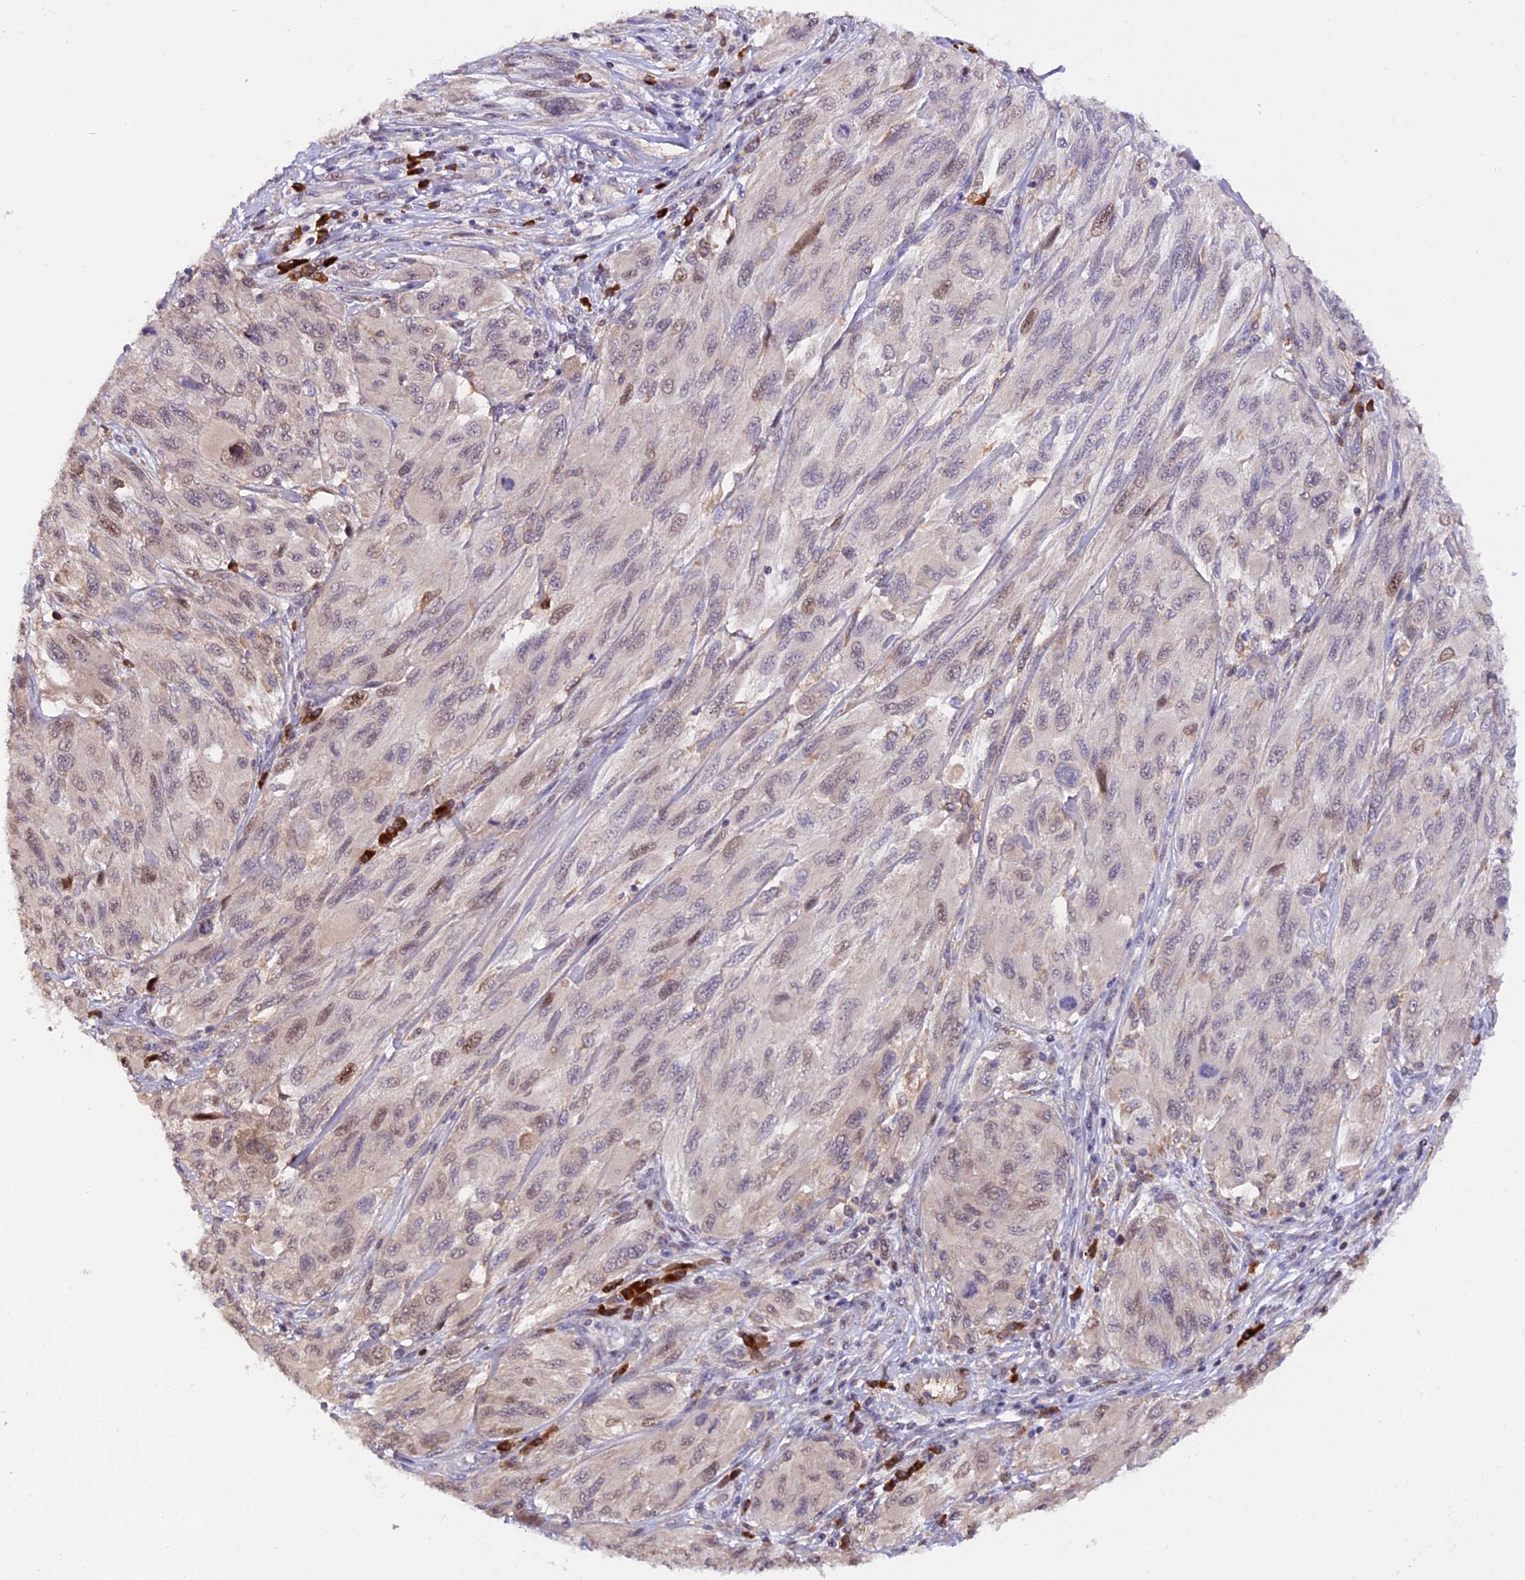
{"staining": {"intensity": "moderate", "quantity": "<25%", "location": "nuclear"}, "tissue": "melanoma", "cell_type": "Tumor cells", "image_type": "cancer", "snomed": [{"axis": "morphology", "description": "Malignant melanoma, NOS"}, {"axis": "topography", "description": "Skin"}], "caption": "The image exhibits a brown stain indicating the presence of a protein in the nuclear of tumor cells in malignant melanoma. (IHC, brightfield microscopy, high magnification).", "gene": "HERPUD1", "patient": {"sex": "female", "age": 91}}